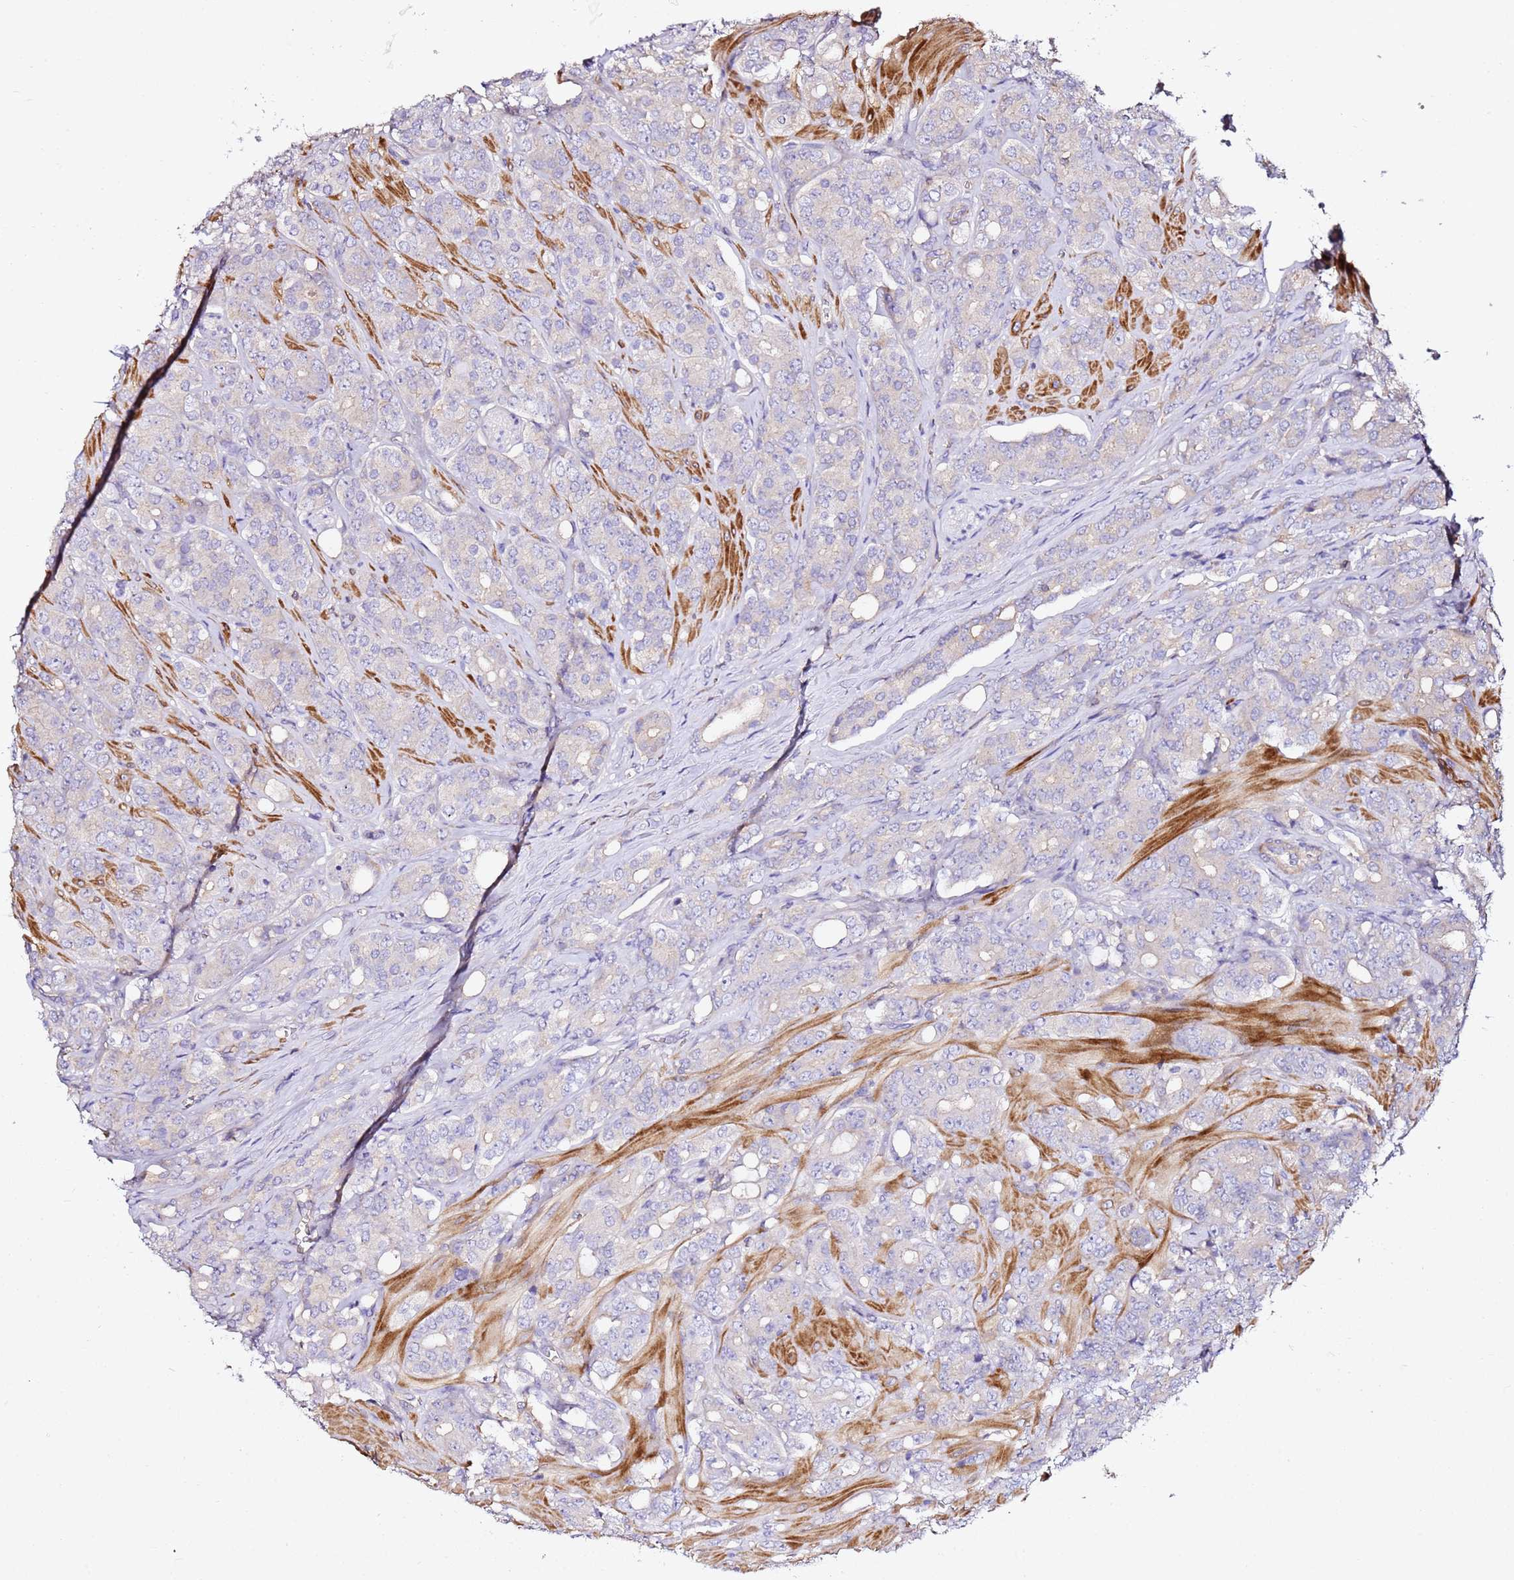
{"staining": {"intensity": "negative", "quantity": "none", "location": "none"}, "tissue": "prostate cancer", "cell_type": "Tumor cells", "image_type": "cancer", "snomed": [{"axis": "morphology", "description": "Adenocarcinoma, High grade"}, {"axis": "topography", "description": "Prostate"}], "caption": "Photomicrograph shows no protein positivity in tumor cells of high-grade adenocarcinoma (prostate) tissue.", "gene": "ZFP36L2", "patient": {"sex": "male", "age": 62}}